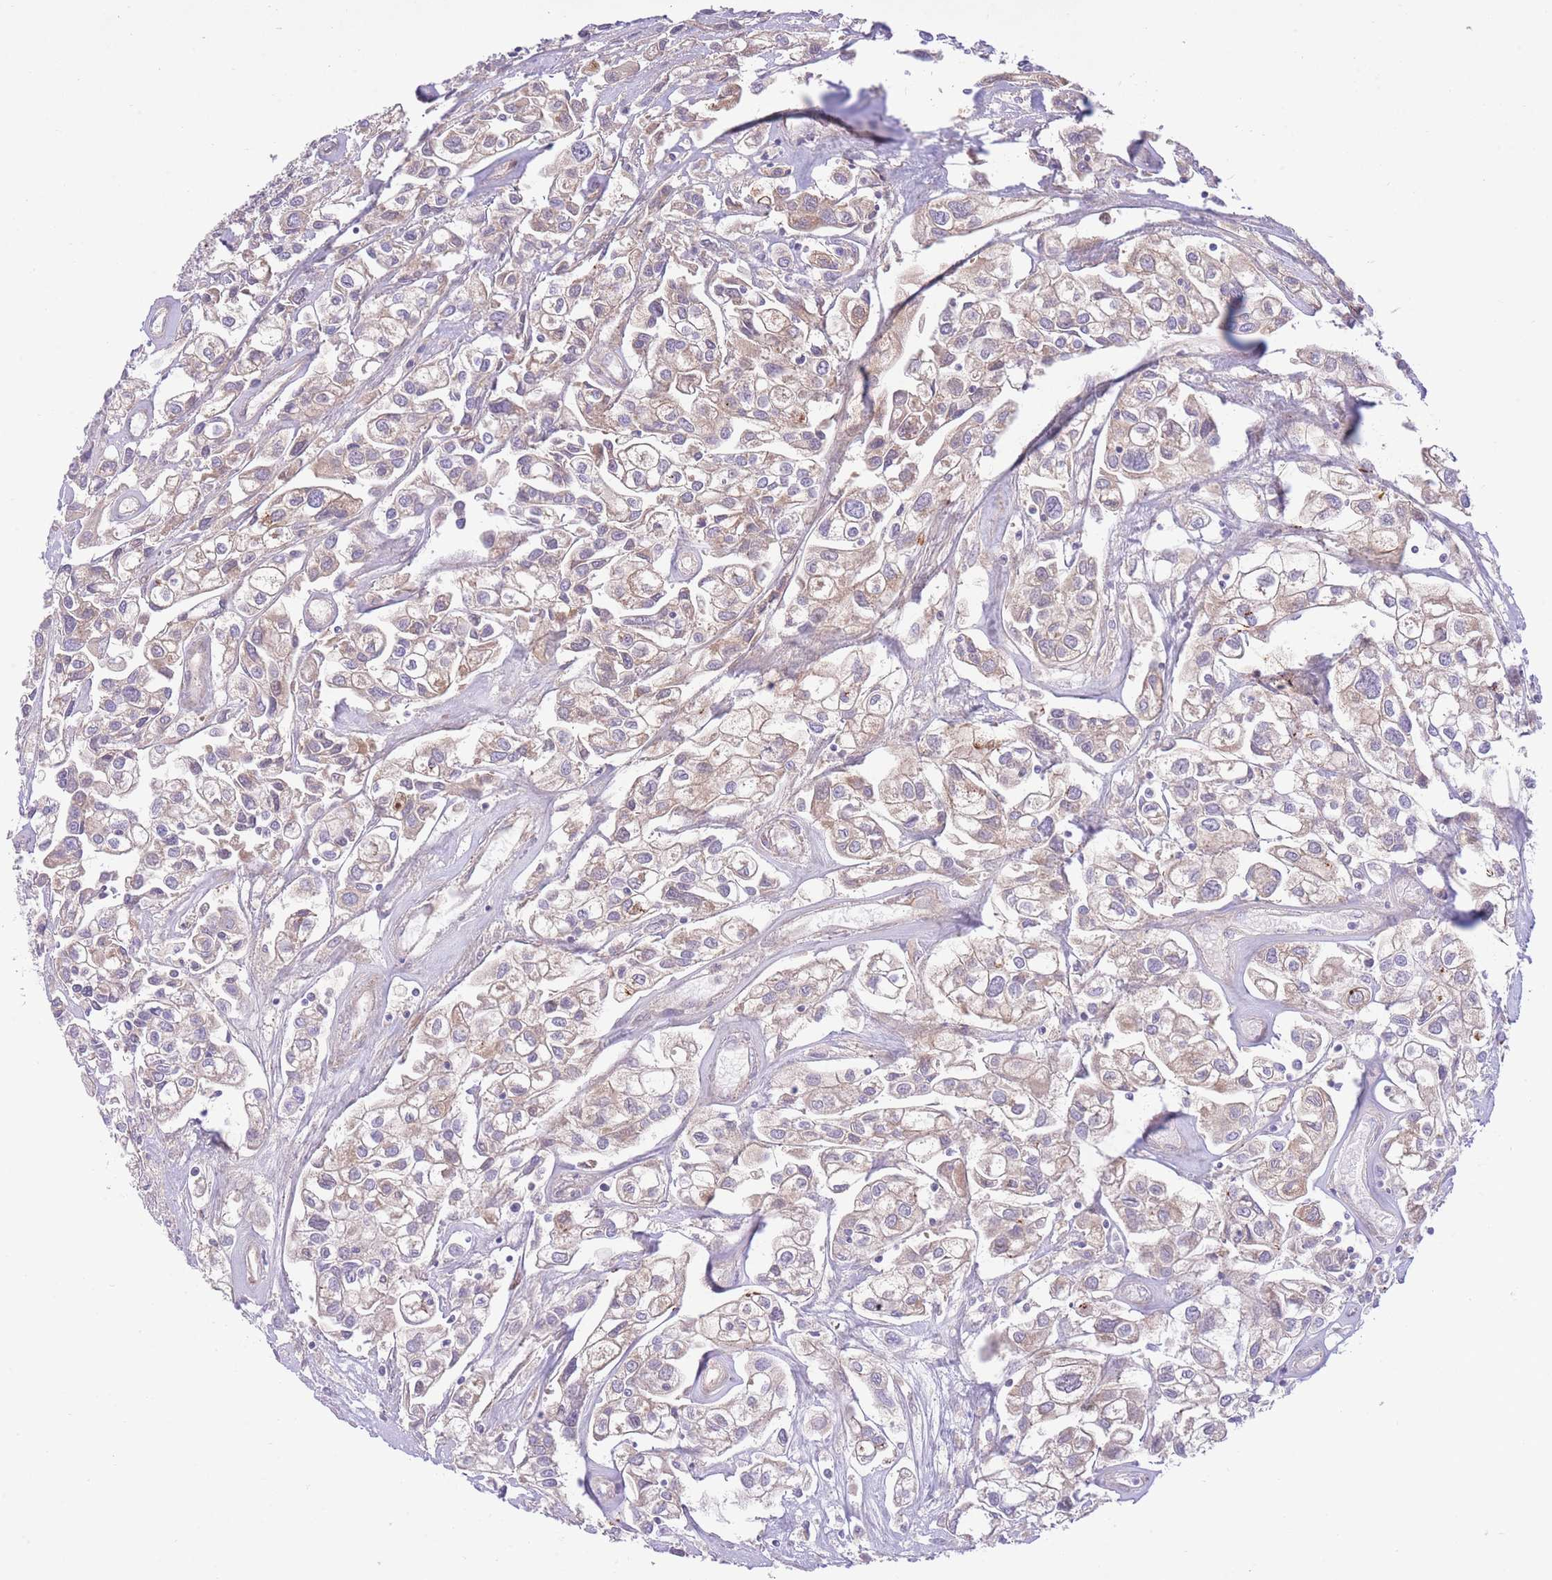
{"staining": {"intensity": "weak", "quantity": "25%-75%", "location": "cytoplasmic/membranous"}, "tissue": "urothelial cancer", "cell_type": "Tumor cells", "image_type": "cancer", "snomed": [{"axis": "morphology", "description": "Urothelial carcinoma, High grade"}, {"axis": "topography", "description": "Urinary bladder"}], "caption": "IHC (DAB (3,3'-diaminobenzidine)) staining of urothelial cancer exhibits weak cytoplasmic/membranous protein positivity in approximately 25%-75% of tumor cells.", "gene": "CHAC1", "patient": {"sex": "male", "age": 67}}